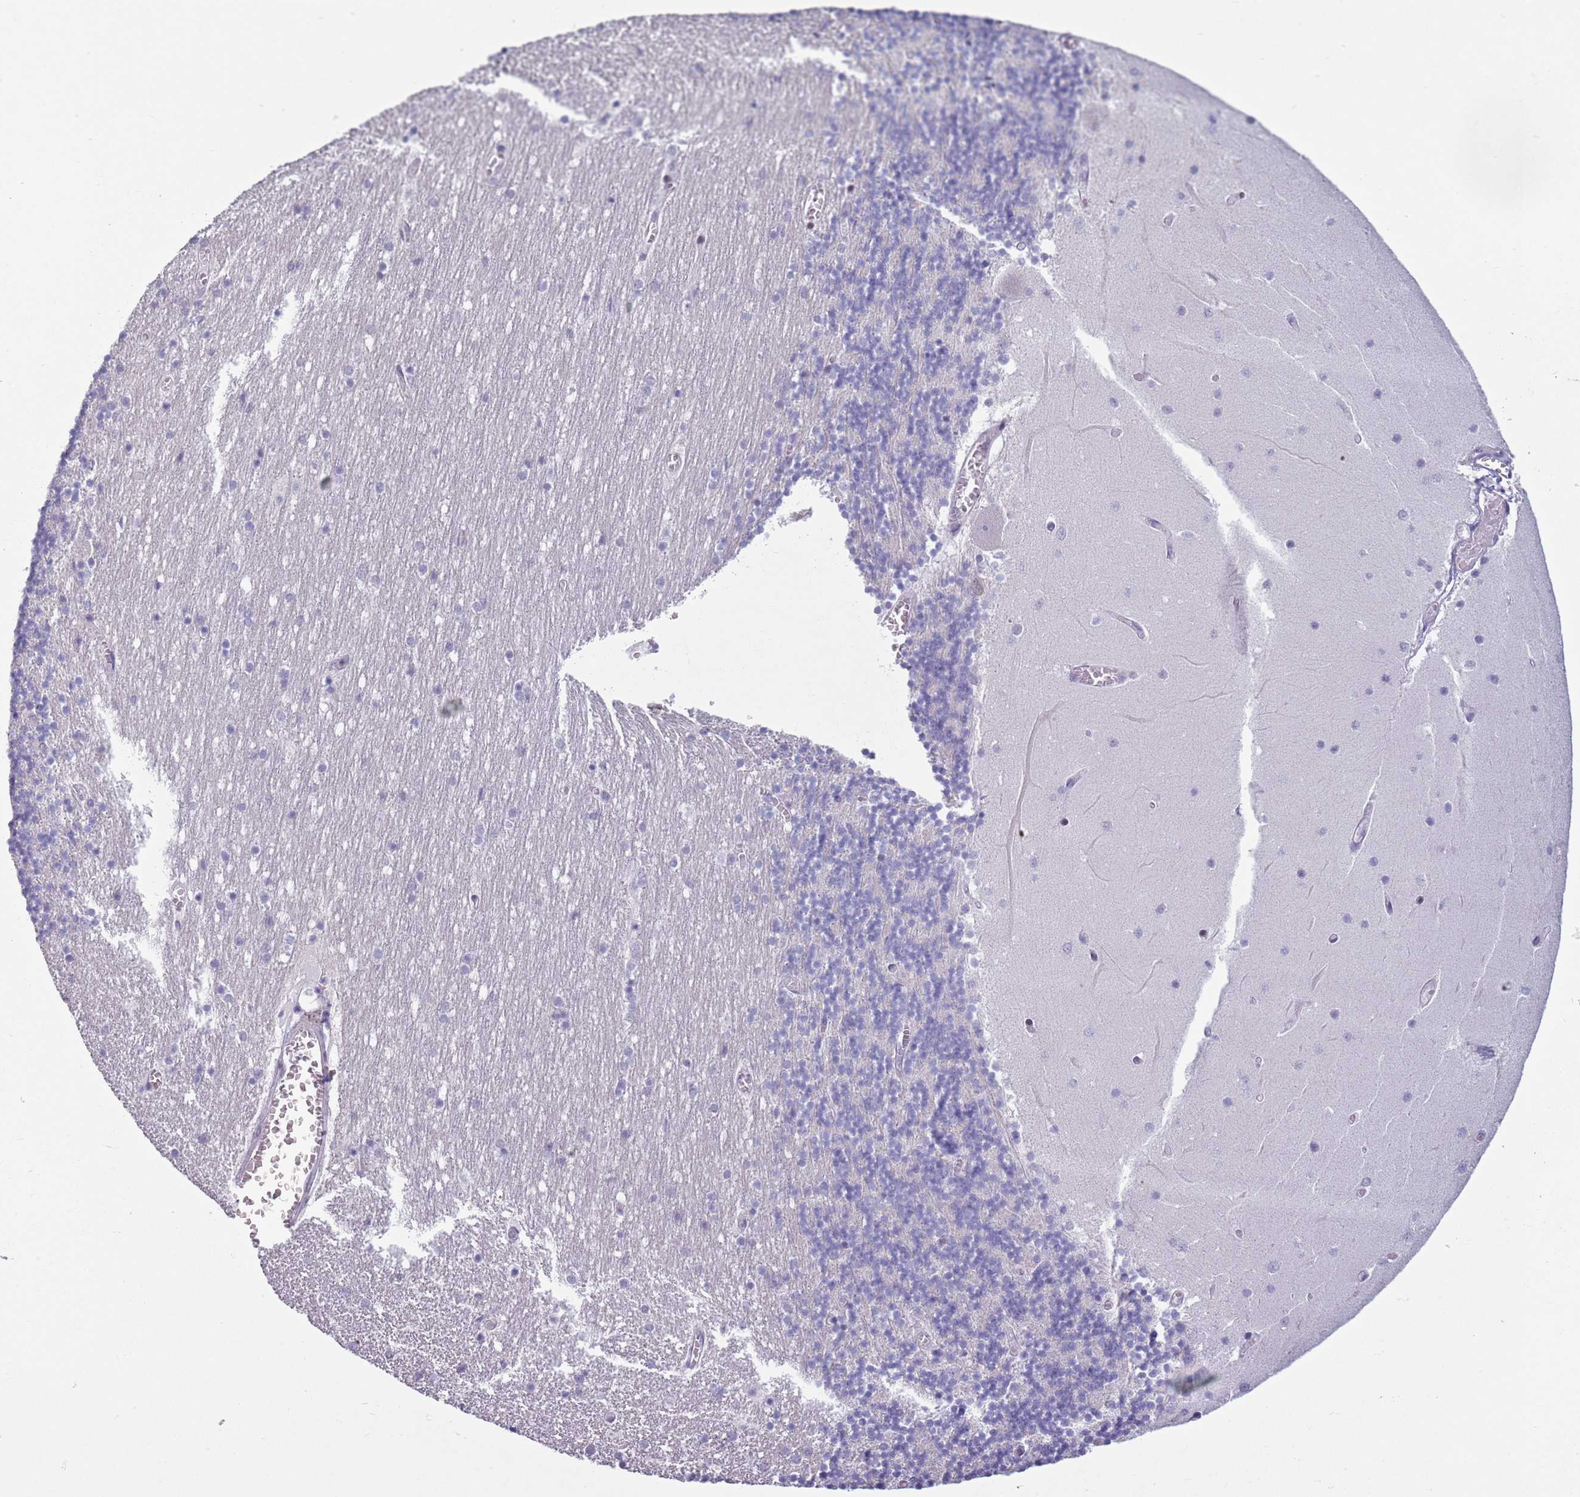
{"staining": {"intensity": "negative", "quantity": "none", "location": "none"}, "tissue": "cerebellum", "cell_type": "Cells in granular layer", "image_type": "normal", "snomed": [{"axis": "morphology", "description": "Normal tissue, NOS"}, {"axis": "topography", "description": "Cerebellum"}], "caption": "A high-resolution image shows immunohistochemistry (IHC) staining of benign cerebellum, which shows no significant expression in cells in granular layer. The staining was performed using DAB to visualize the protein expression in brown, while the nuclei were stained in blue with hematoxylin (Magnification: 20x).", "gene": "ZKSCAN2", "patient": {"sex": "female", "age": 28}}